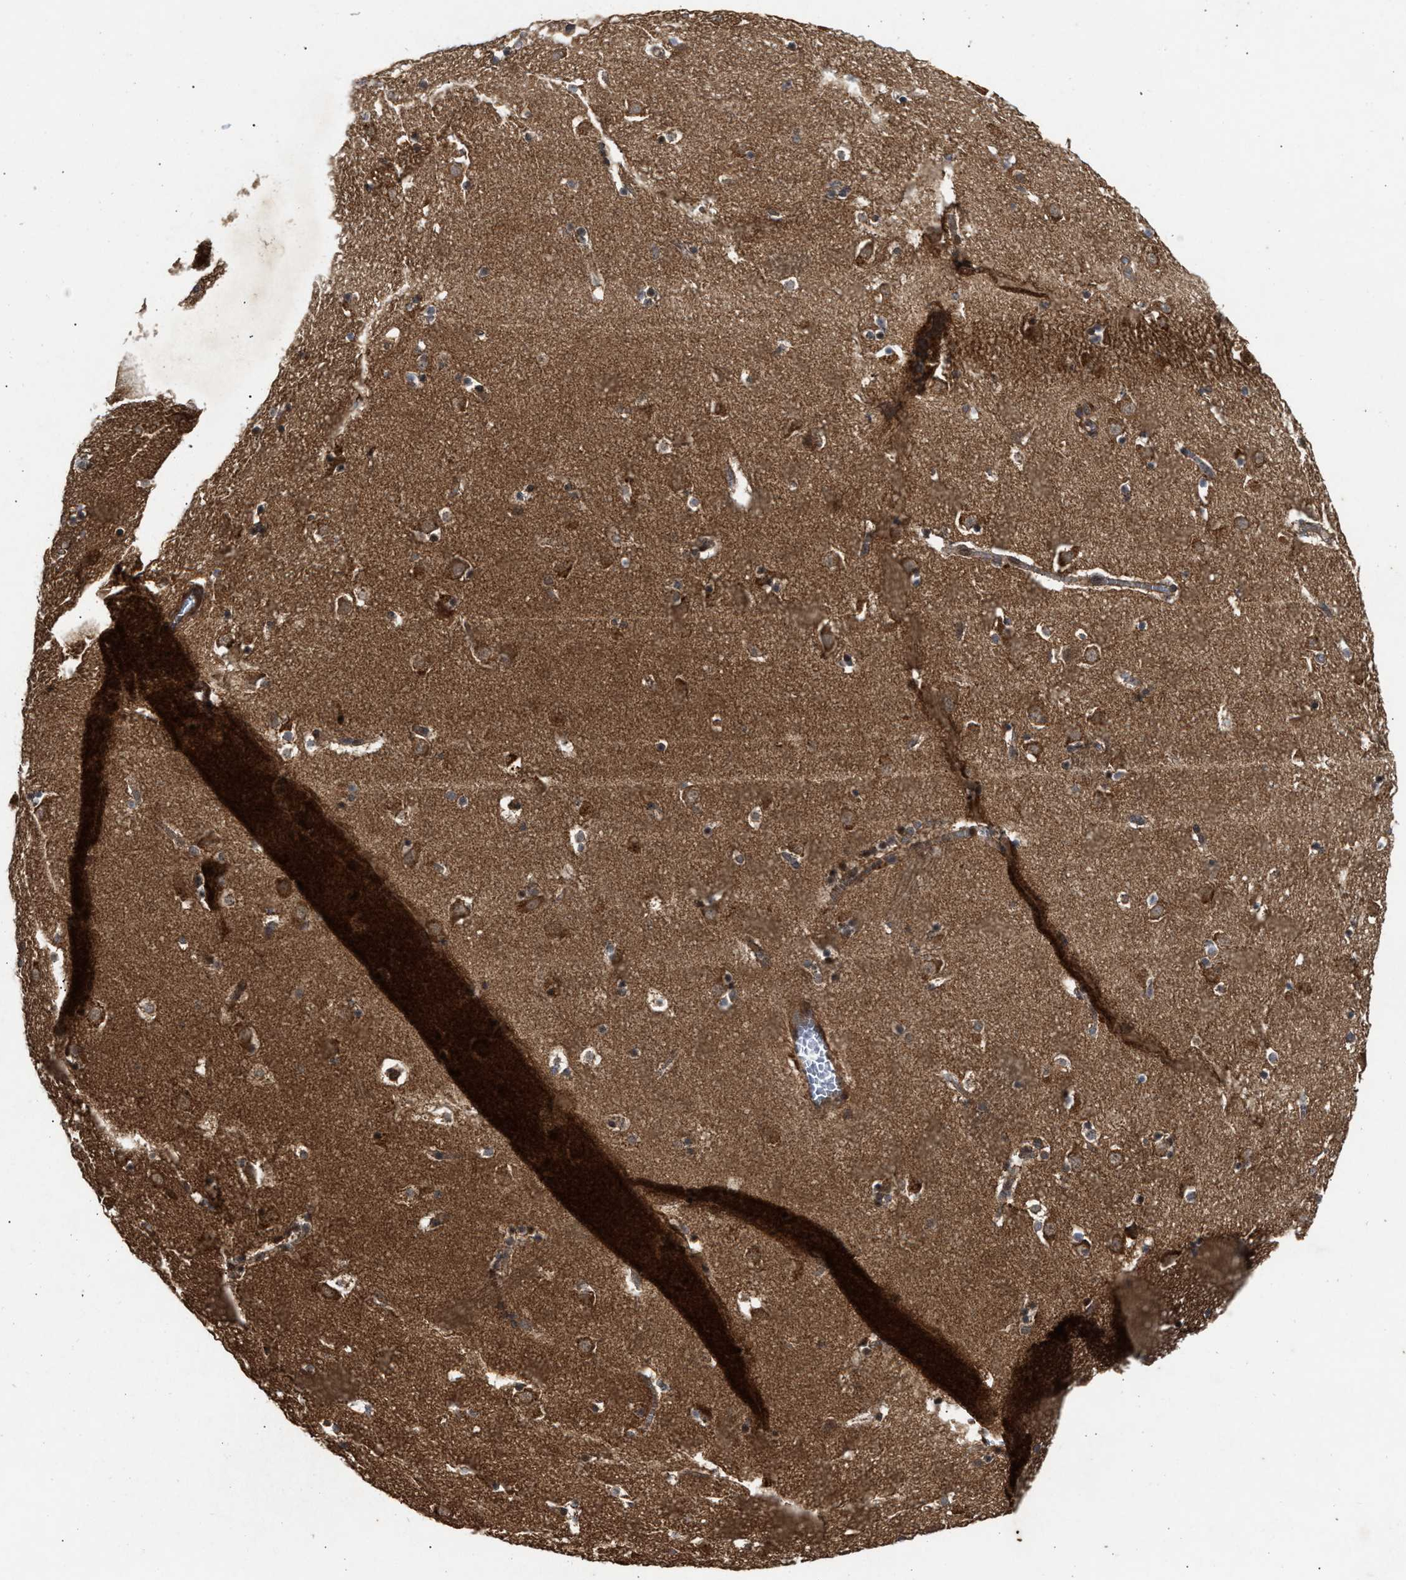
{"staining": {"intensity": "moderate", "quantity": ">75%", "location": "cytoplasmic/membranous"}, "tissue": "caudate", "cell_type": "Glial cells", "image_type": "normal", "snomed": [{"axis": "morphology", "description": "Normal tissue, NOS"}, {"axis": "topography", "description": "Lateral ventricle wall"}], "caption": "Immunohistochemistry (IHC) of normal caudate shows medium levels of moderate cytoplasmic/membranous positivity in approximately >75% of glial cells.", "gene": "CFLAR", "patient": {"sex": "male", "age": 45}}